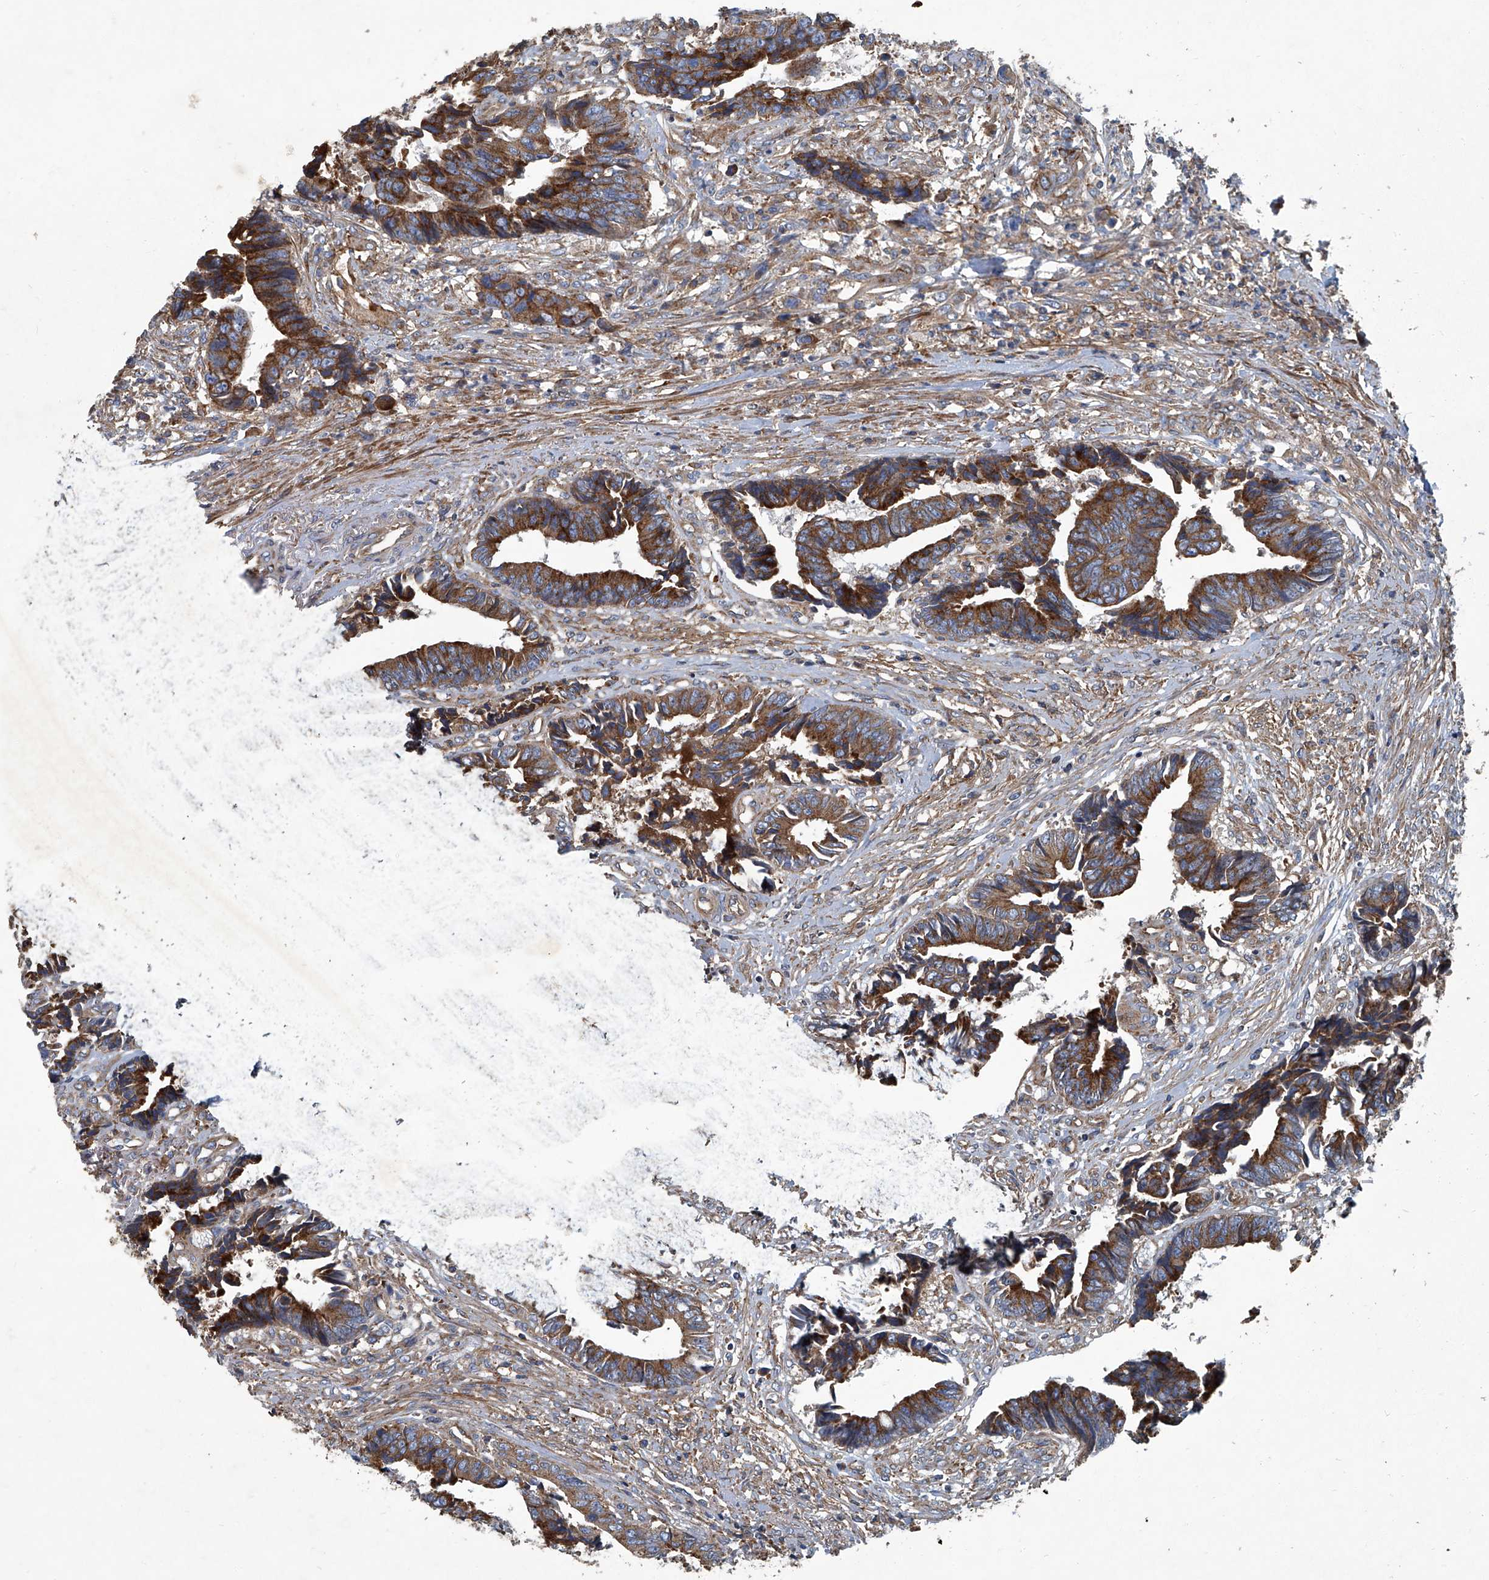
{"staining": {"intensity": "moderate", "quantity": ">75%", "location": "cytoplasmic/membranous"}, "tissue": "colorectal cancer", "cell_type": "Tumor cells", "image_type": "cancer", "snomed": [{"axis": "morphology", "description": "Adenocarcinoma, NOS"}, {"axis": "topography", "description": "Rectum"}], "caption": "Colorectal adenocarcinoma was stained to show a protein in brown. There is medium levels of moderate cytoplasmic/membranous expression in about >75% of tumor cells.", "gene": "PIGH", "patient": {"sex": "male", "age": 84}}